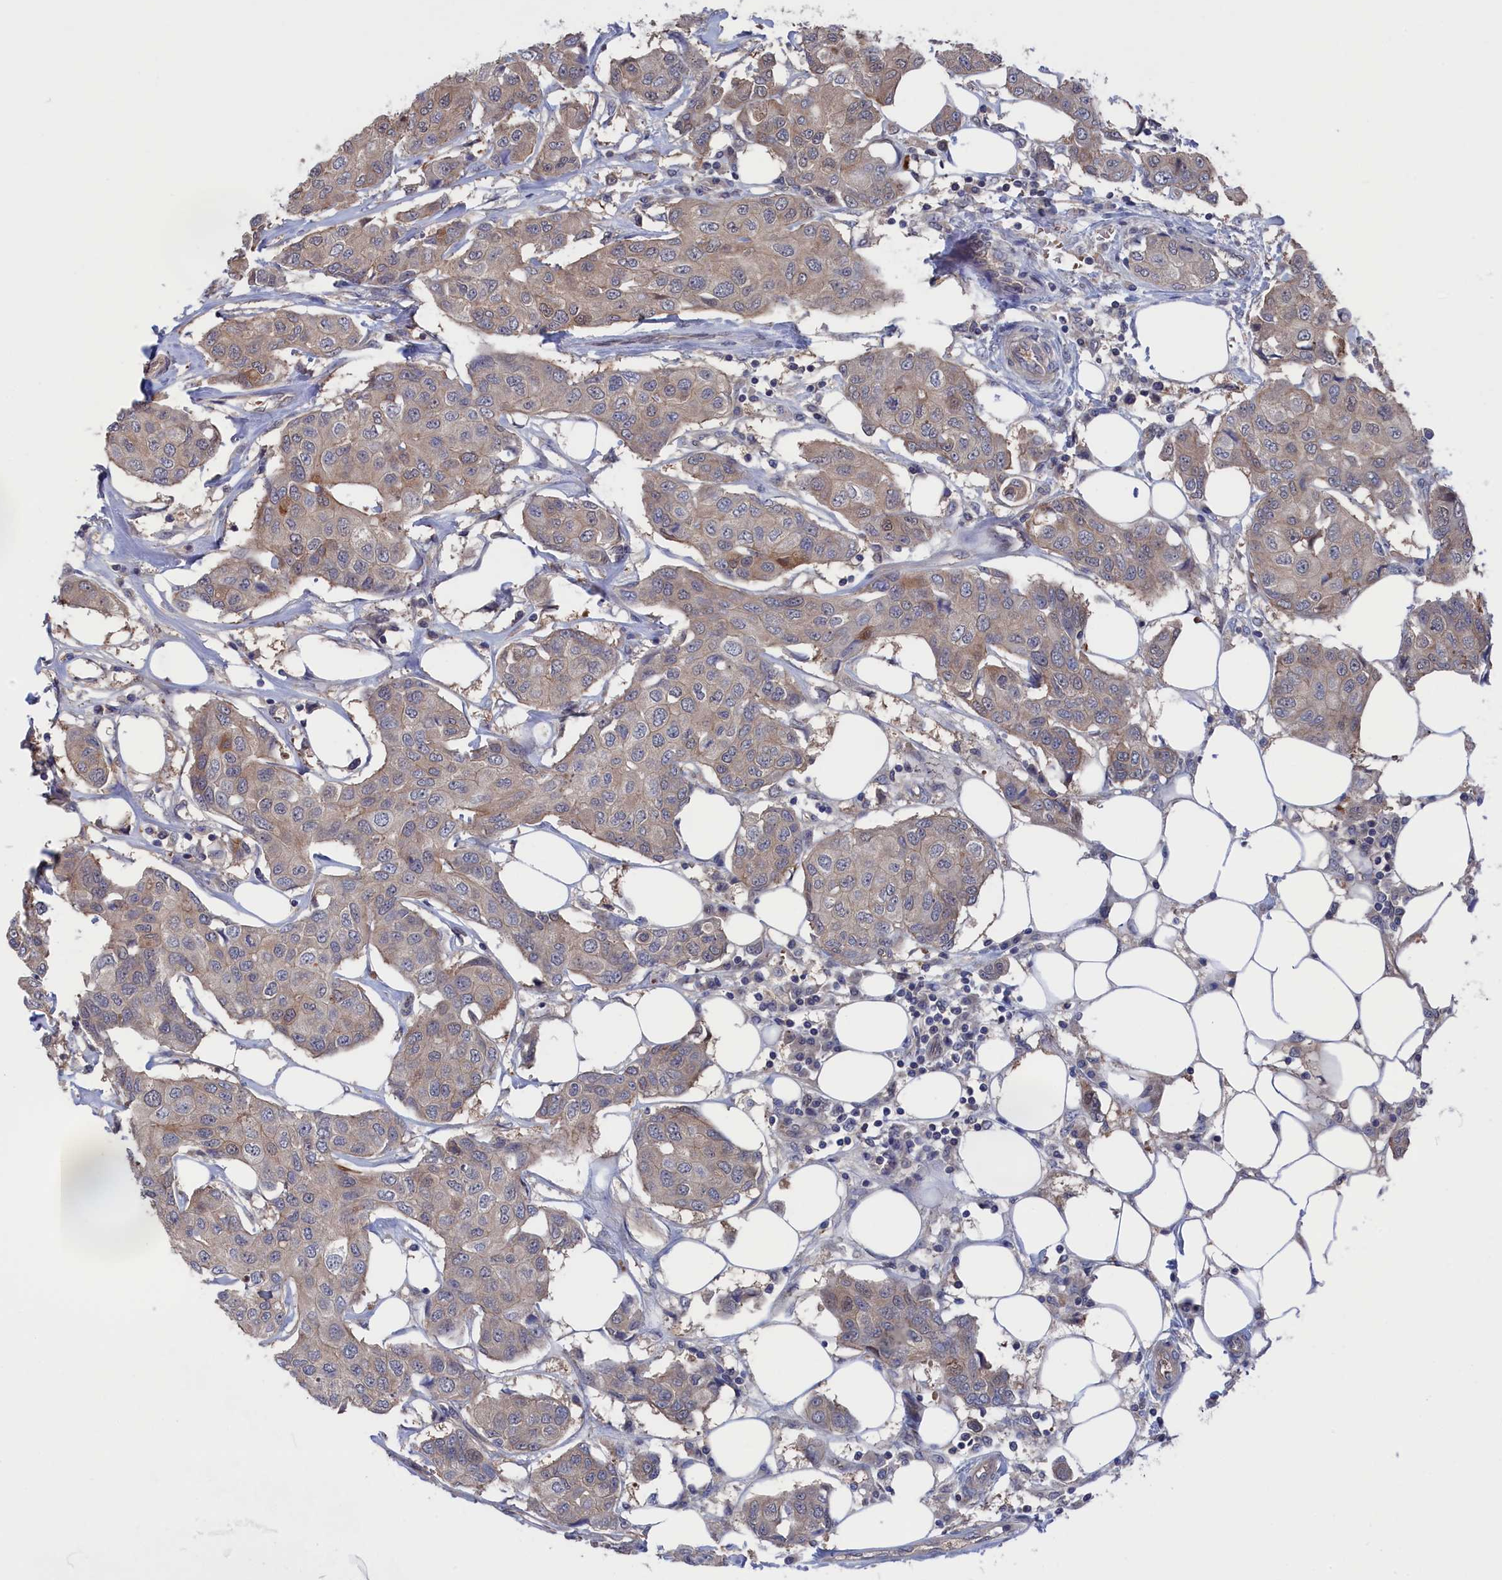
{"staining": {"intensity": "weak", "quantity": "<25%", "location": "cytoplasmic/membranous"}, "tissue": "breast cancer", "cell_type": "Tumor cells", "image_type": "cancer", "snomed": [{"axis": "morphology", "description": "Duct carcinoma"}, {"axis": "topography", "description": "Breast"}], "caption": "An image of invasive ductal carcinoma (breast) stained for a protein reveals no brown staining in tumor cells.", "gene": "NUTF2", "patient": {"sex": "female", "age": 80}}